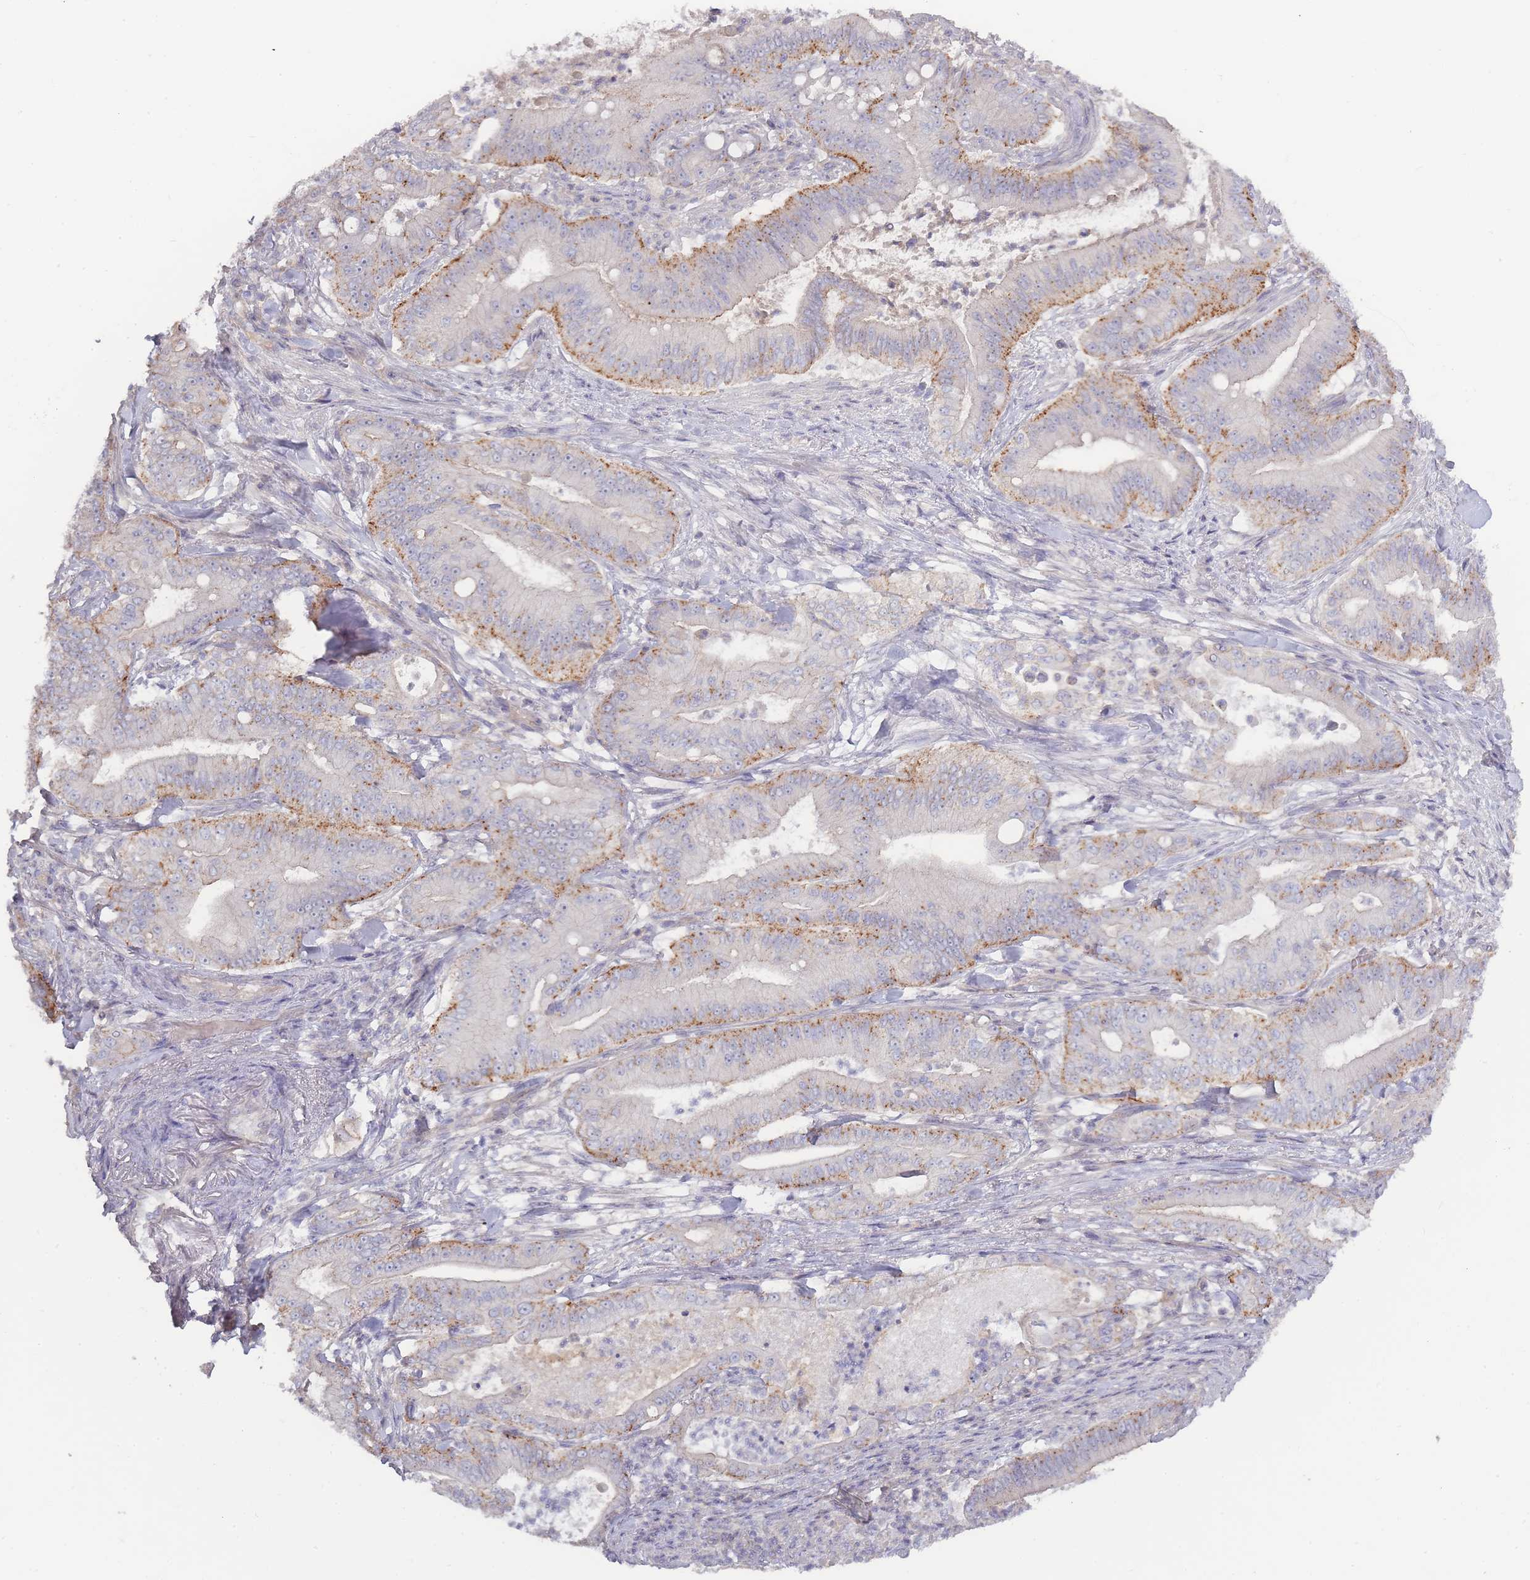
{"staining": {"intensity": "moderate", "quantity": "25%-75%", "location": "cytoplasmic/membranous"}, "tissue": "pancreatic cancer", "cell_type": "Tumor cells", "image_type": "cancer", "snomed": [{"axis": "morphology", "description": "Adenocarcinoma, NOS"}, {"axis": "topography", "description": "Pancreas"}], "caption": "Immunohistochemical staining of human adenocarcinoma (pancreatic) displays moderate cytoplasmic/membranous protein expression in approximately 25%-75% of tumor cells.", "gene": "SPHKAP", "patient": {"sex": "male", "age": 71}}